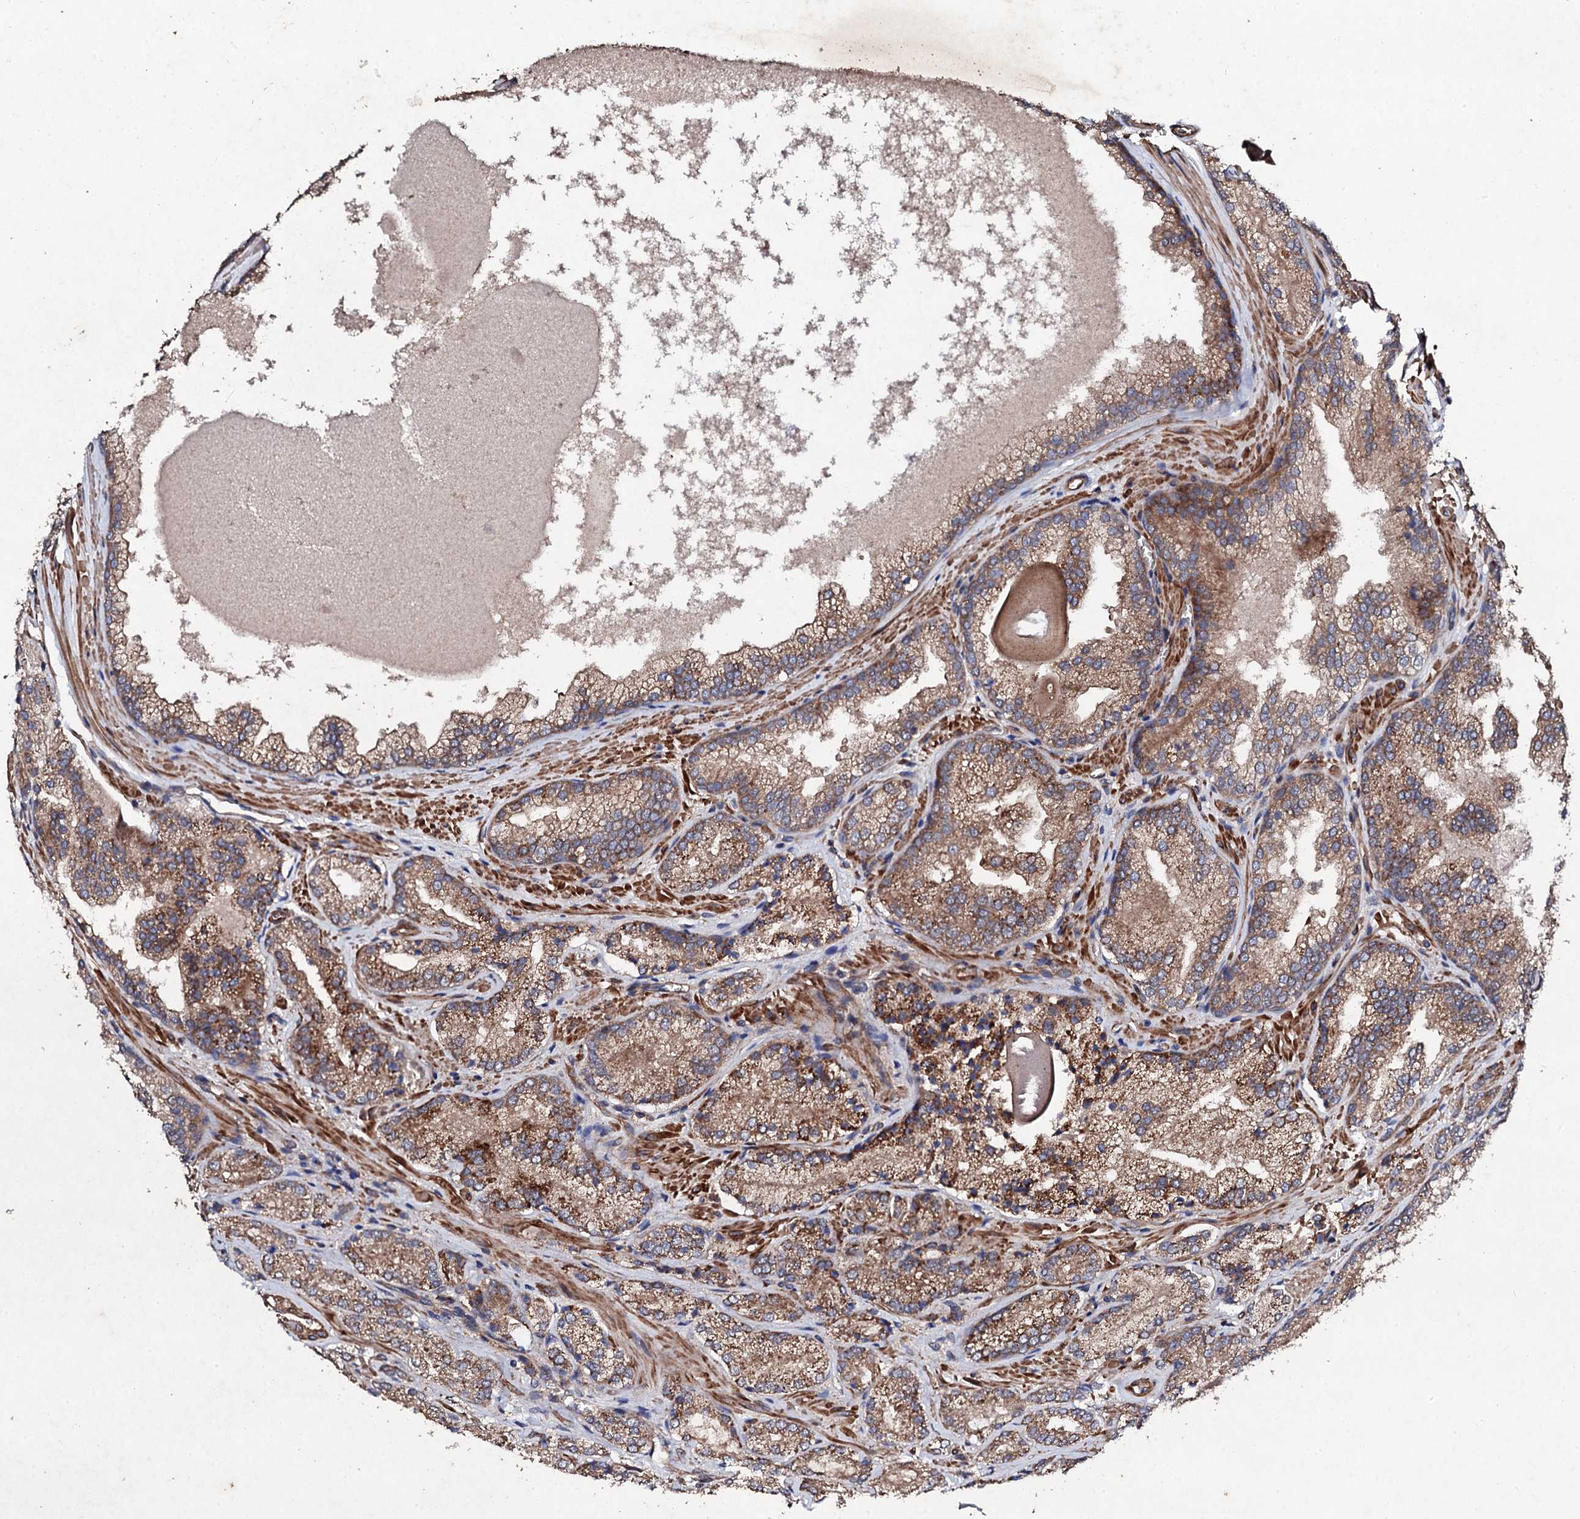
{"staining": {"intensity": "moderate", "quantity": ">75%", "location": "cytoplasmic/membranous"}, "tissue": "prostate cancer", "cell_type": "Tumor cells", "image_type": "cancer", "snomed": [{"axis": "morphology", "description": "Adenocarcinoma, Low grade"}, {"axis": "topography", "description": "Prostate"}], "caption": "A histopathology image of human prostate cancer stained for a protein displays moderate cytoplasmic/membranous brown staining in tumor cells.", "gene": "MOCOS", "patient": {"sex": "male", "age": 74}}